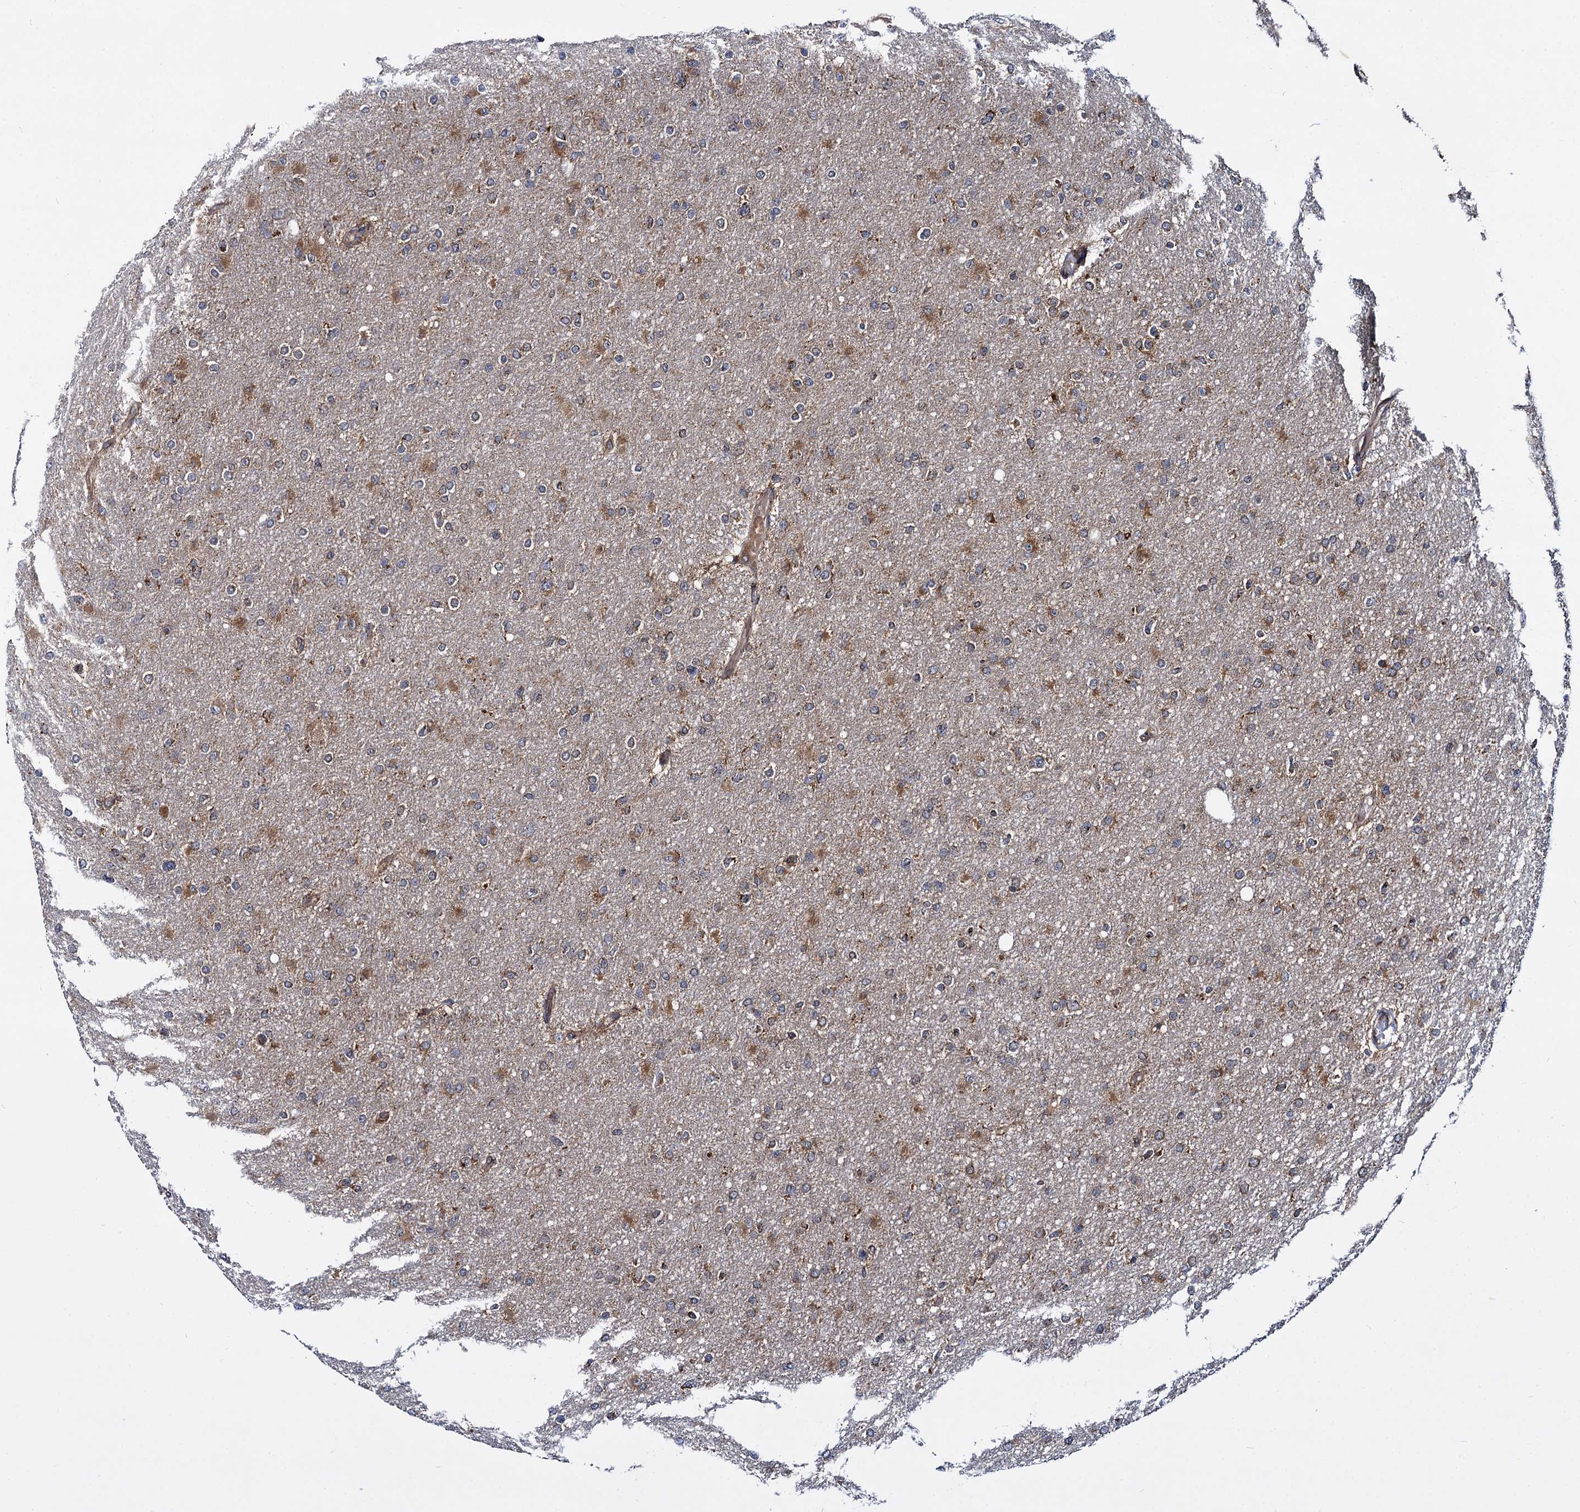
{"staining": {"intensity": "moderate", "quantity": "25%-75%", "location": "cytoplasmic/membranous"}, "tissue": "glioma", "cell_type": "Tumor cells", "image_type": "cancer", "snomed": [{"axis": "morphology", "description": "Glioma, malignant, High grade"}, {"axis": "topography", "description": "Cerebral cortex"}], "caption": "An immunohistochemistry (IHC) histopathology image of tumor tissue is shown. Protein staining in brown shows moderate cytoplasmic/membranous positivity in glioma within tumor cells.", "gene": "UFM1", "patient": {"sex": "female", "age": 36}}